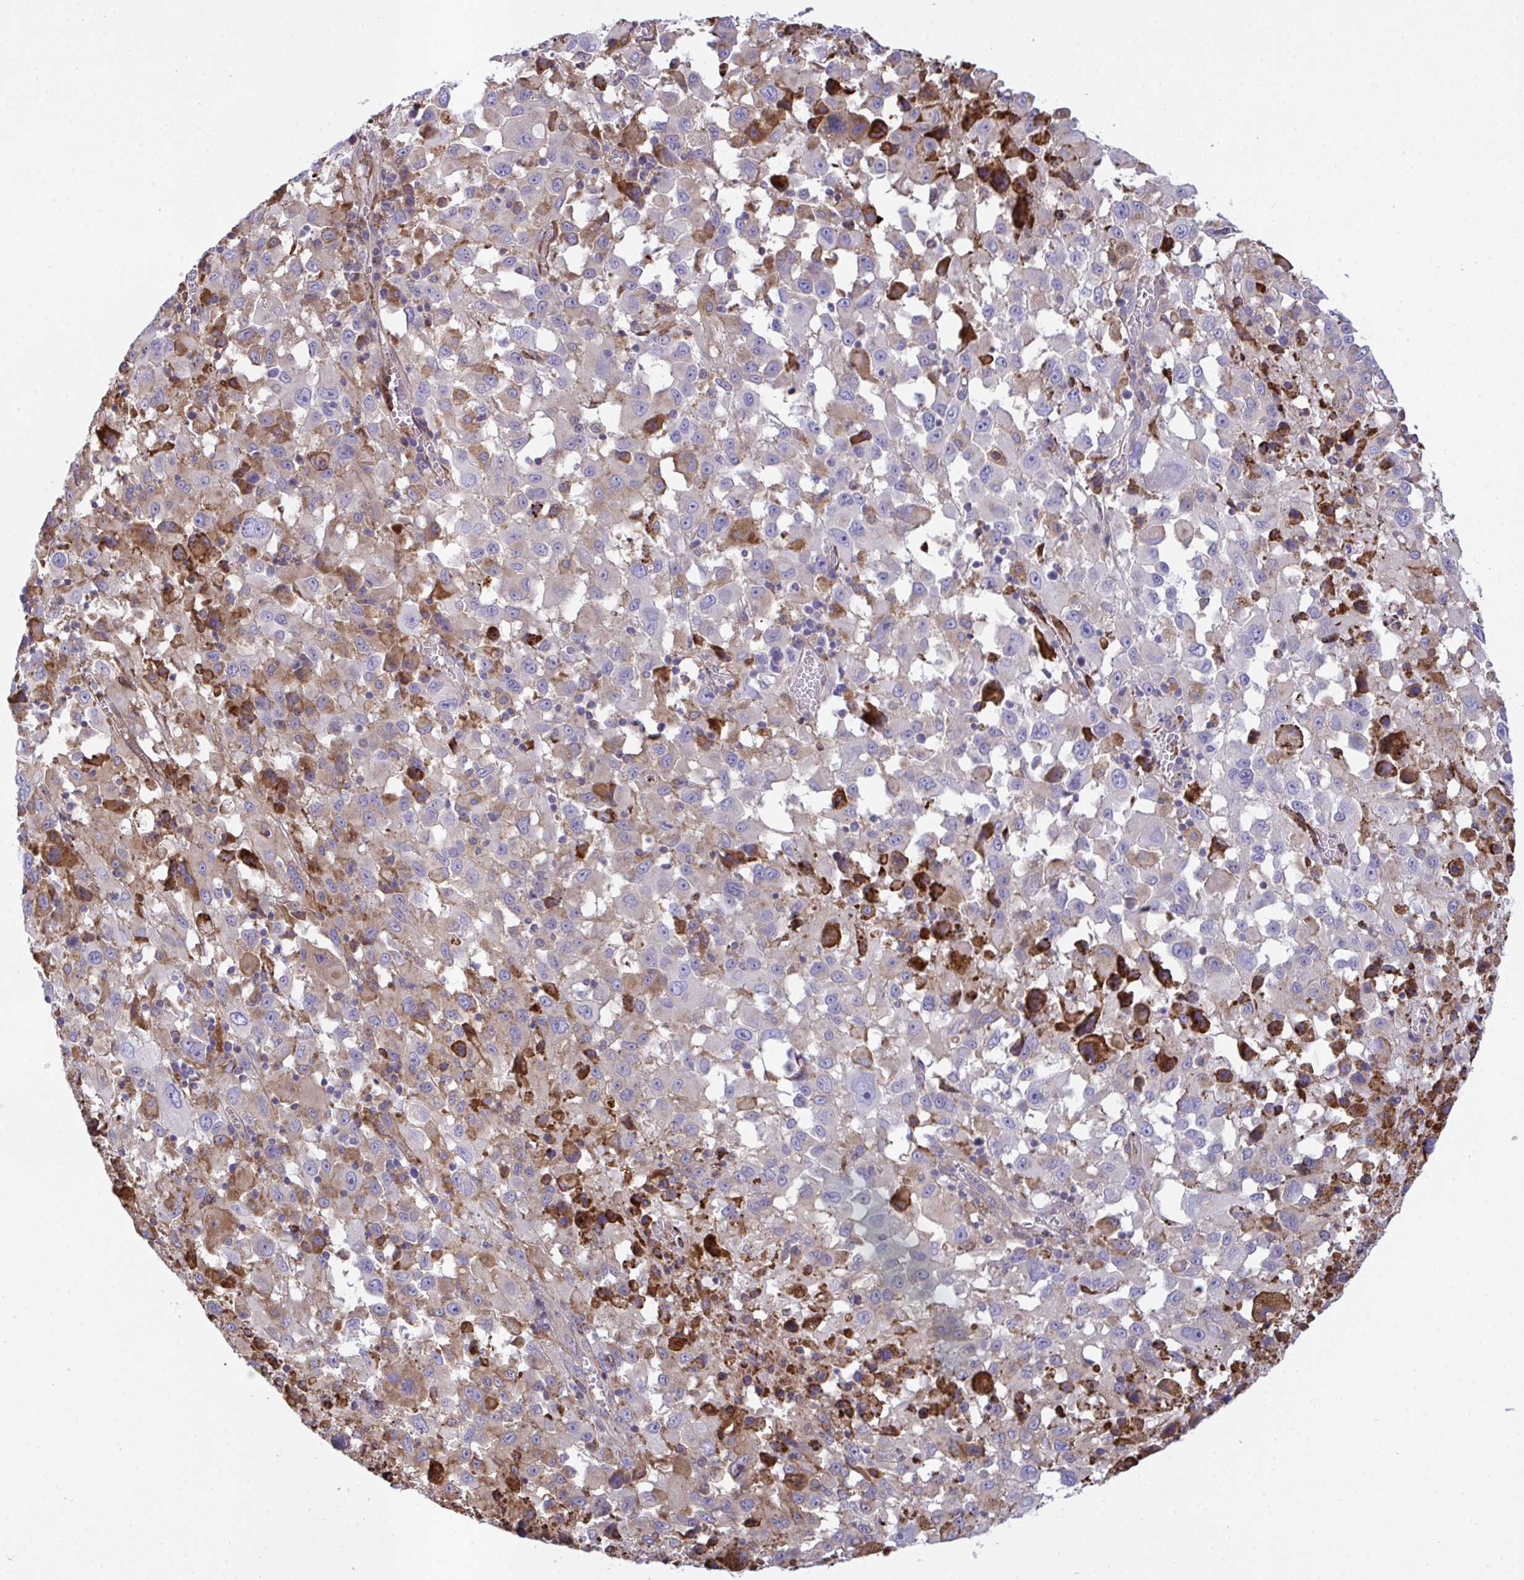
{"staining": {"intensity": "moderate", "quantity": "<25%", "location": "cytoplasmic/membranous"}, "tissue": "melanoma", "cell_type": "Tumor cells", "image_type": "cancer", "snomed": [{"axis": "morphology", "description": "Malignant melanoma, Metastatic site"}, {"axis": "topography", "description": "Soft tissue"}], "caption": "Immunohistochemistry image of neoplastic tissue: malignant melanoma (metastatic site) stained using immunohistochemistry reveals low levels of moderate protein expression localized specifically in the cytoplasmic/membranous of tumor cells, appearing as a cytoplasmic/membranous brown color.", "gene": "PEAK3", "patient": {"sex": "male", "age": 50}}